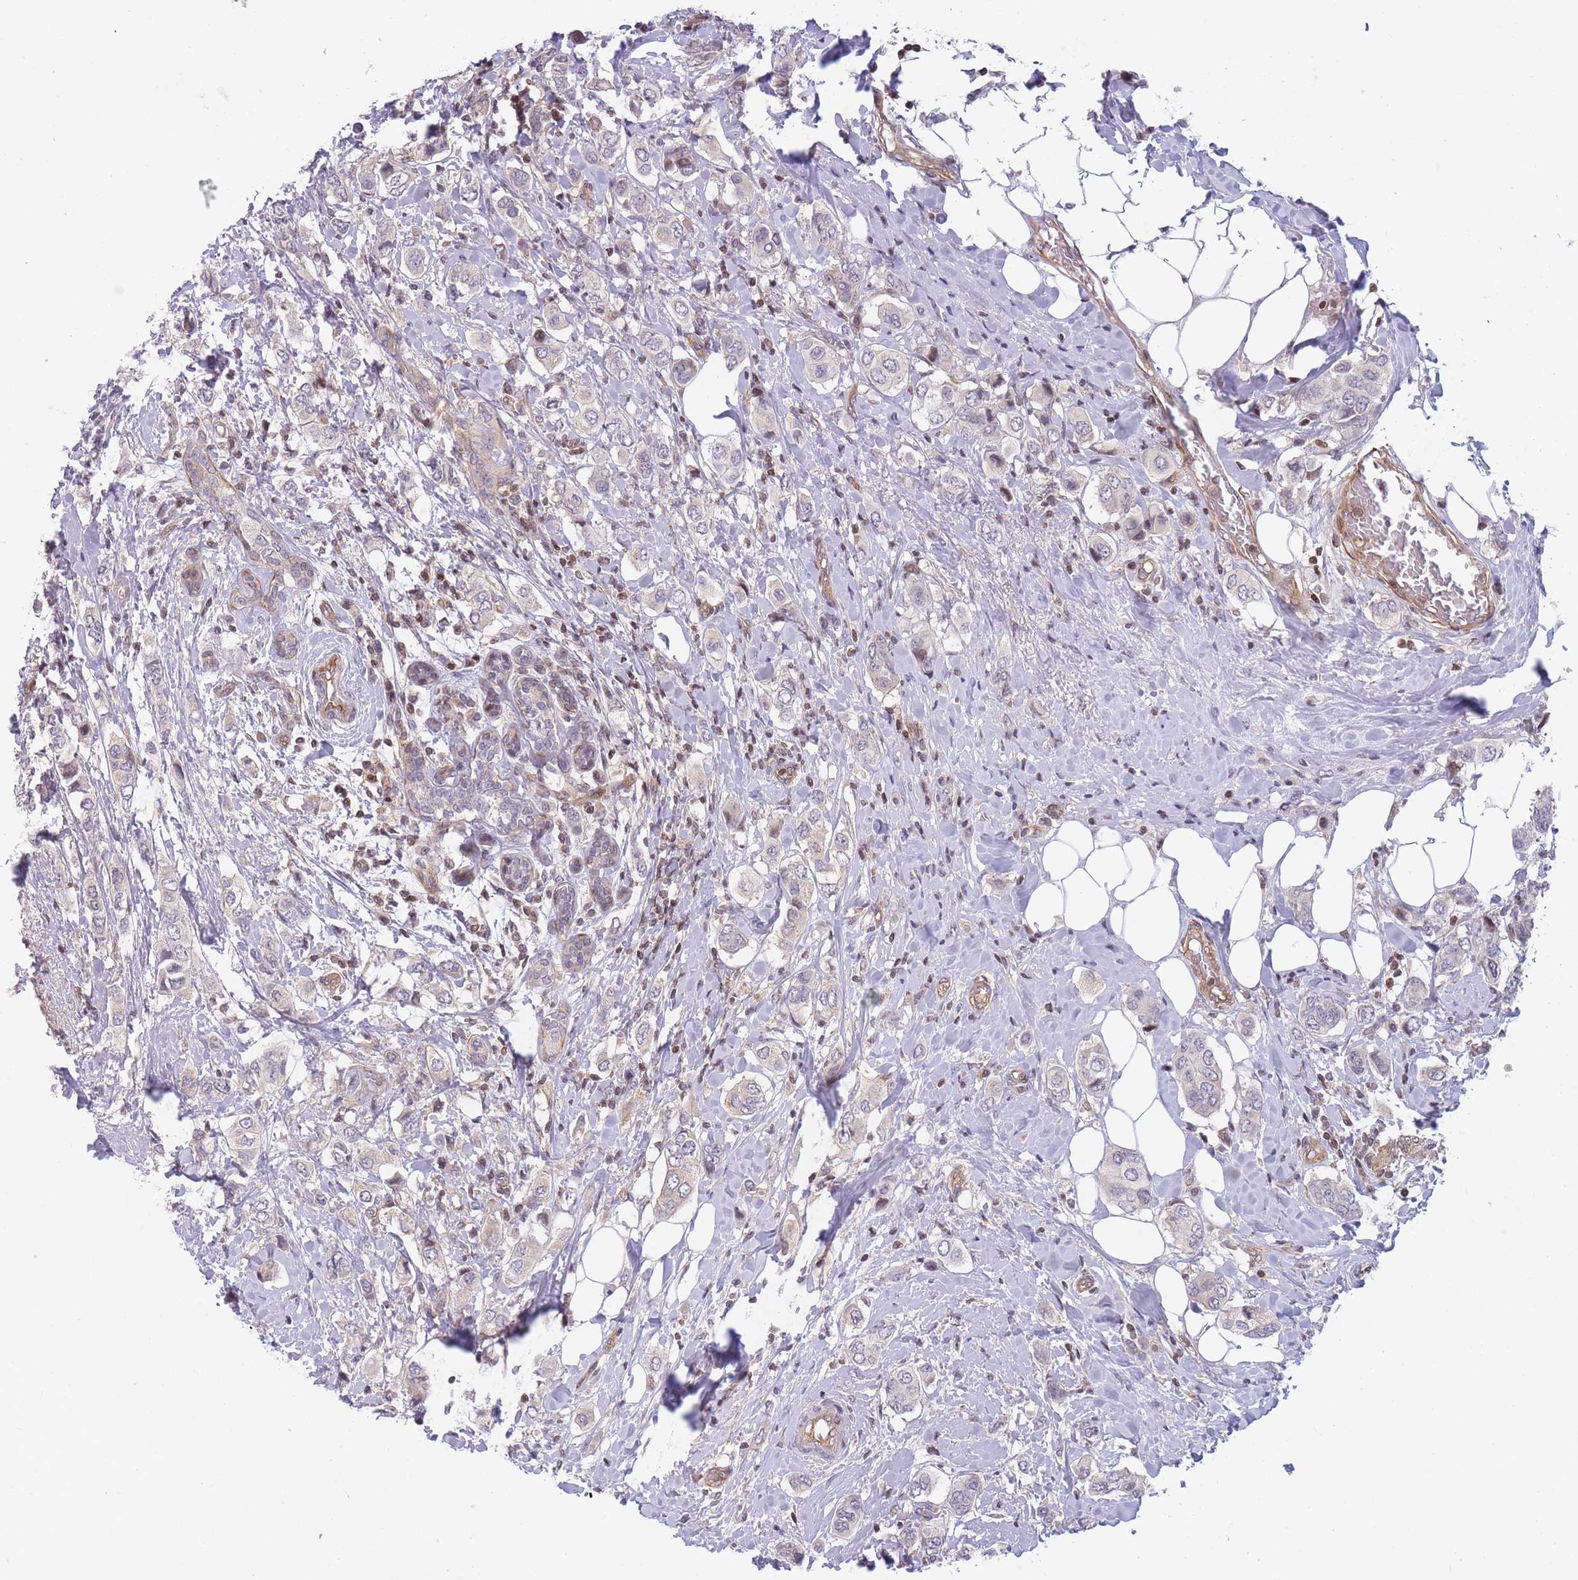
{"staining": {"intensity": "negative", "quantity": "none", "location": "none"}, "tissue": "breast cancer", "cell_type": "Tumor cells", "image_type": "cancer", "snomed": [{"axis": "morphology", "description": "Lobular carcinoma"}, {"axis": "topography", "description": "Breast"}], "caption": "Tumor cells are negative for brown protein staining in breast cancer.", "gene": "SLC35F5", "patient": {"sex": "female", "age": 51}}